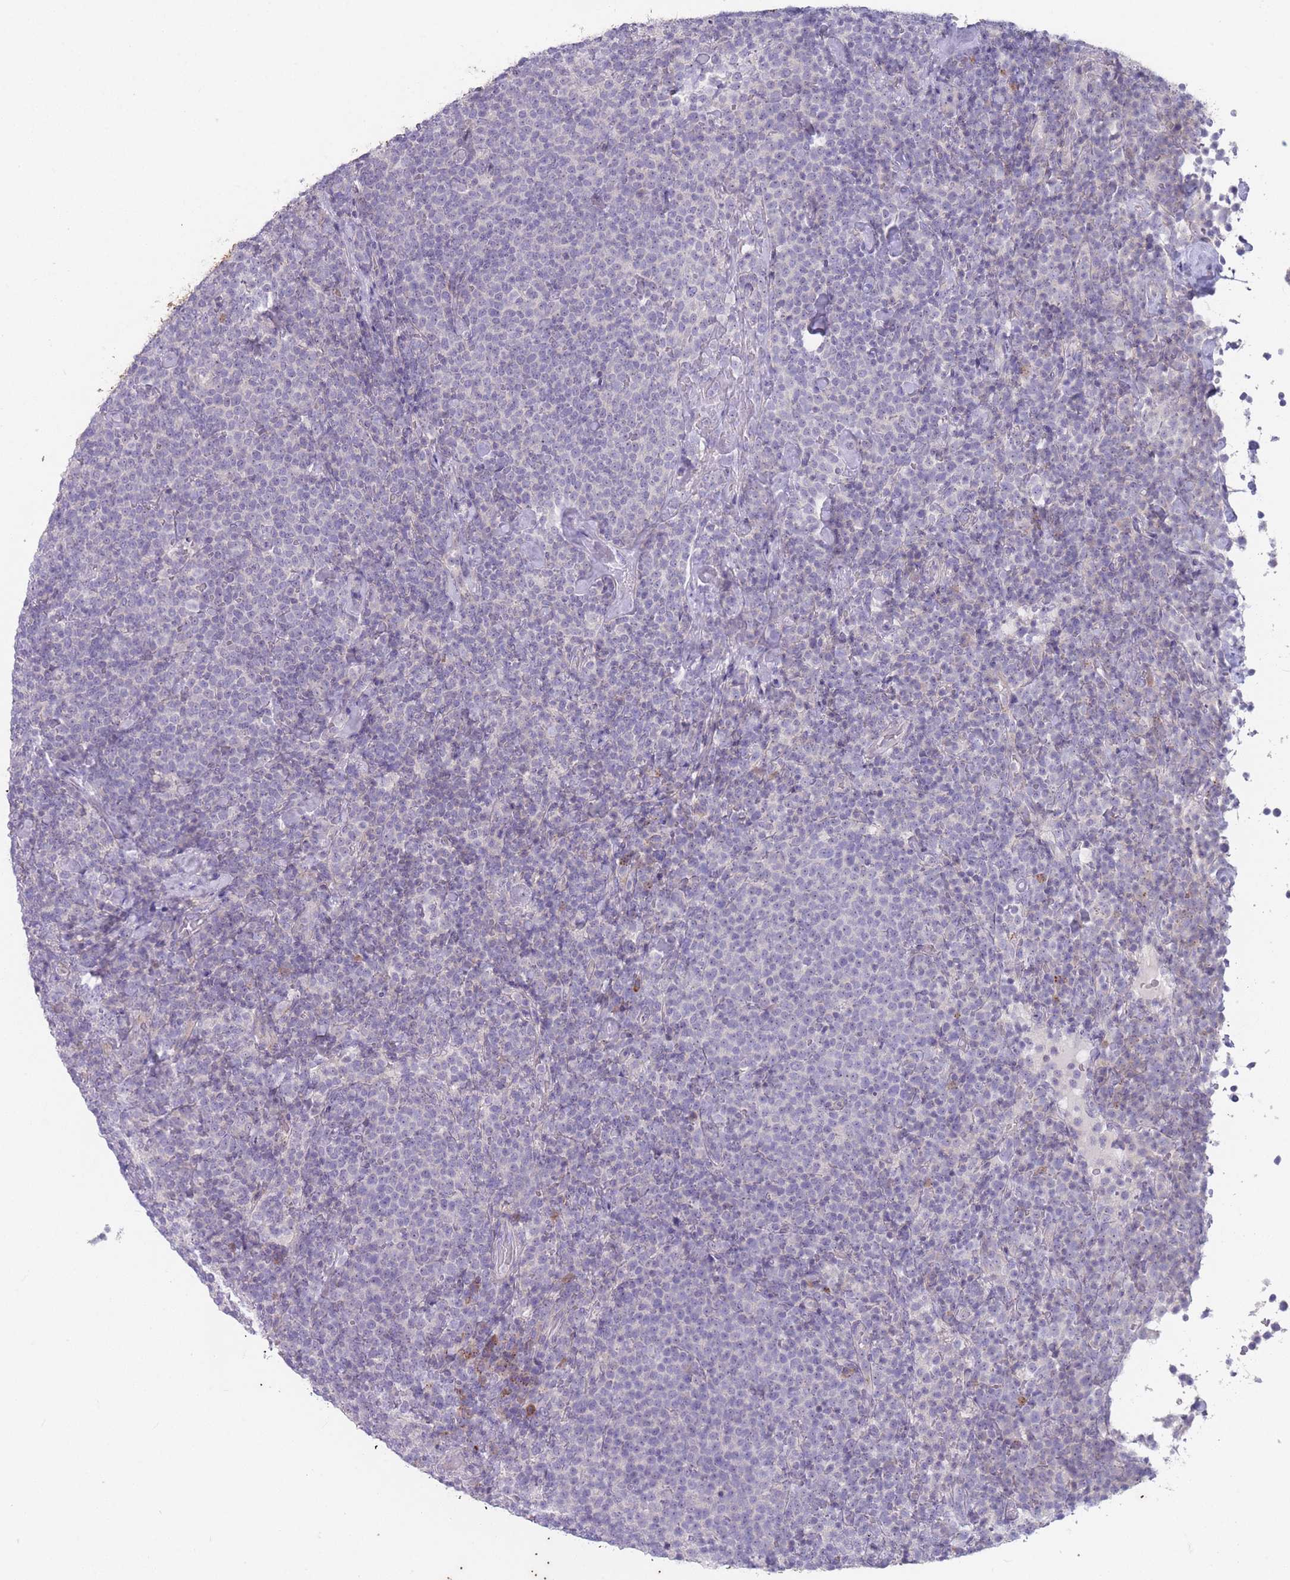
{"staining": {"intensity": "negative", "quantity": "none", "location": "none"}, "tissue": "lymphoma", "cell_type": "Tumor cells", "image_type": "cancer", "snomed": [{"axis": "morphology", "description": "Malignant lymphoma, non-Hodgkin's type, High grade"}, {"axis": "topography", "description": "Lymph node"}], "caption": "Protein analysis of lymphoma demonstrates no significant positivity in tumor cells.", "gene": "PAIP2B", "patient": {"sex": "male", "age": 61}}